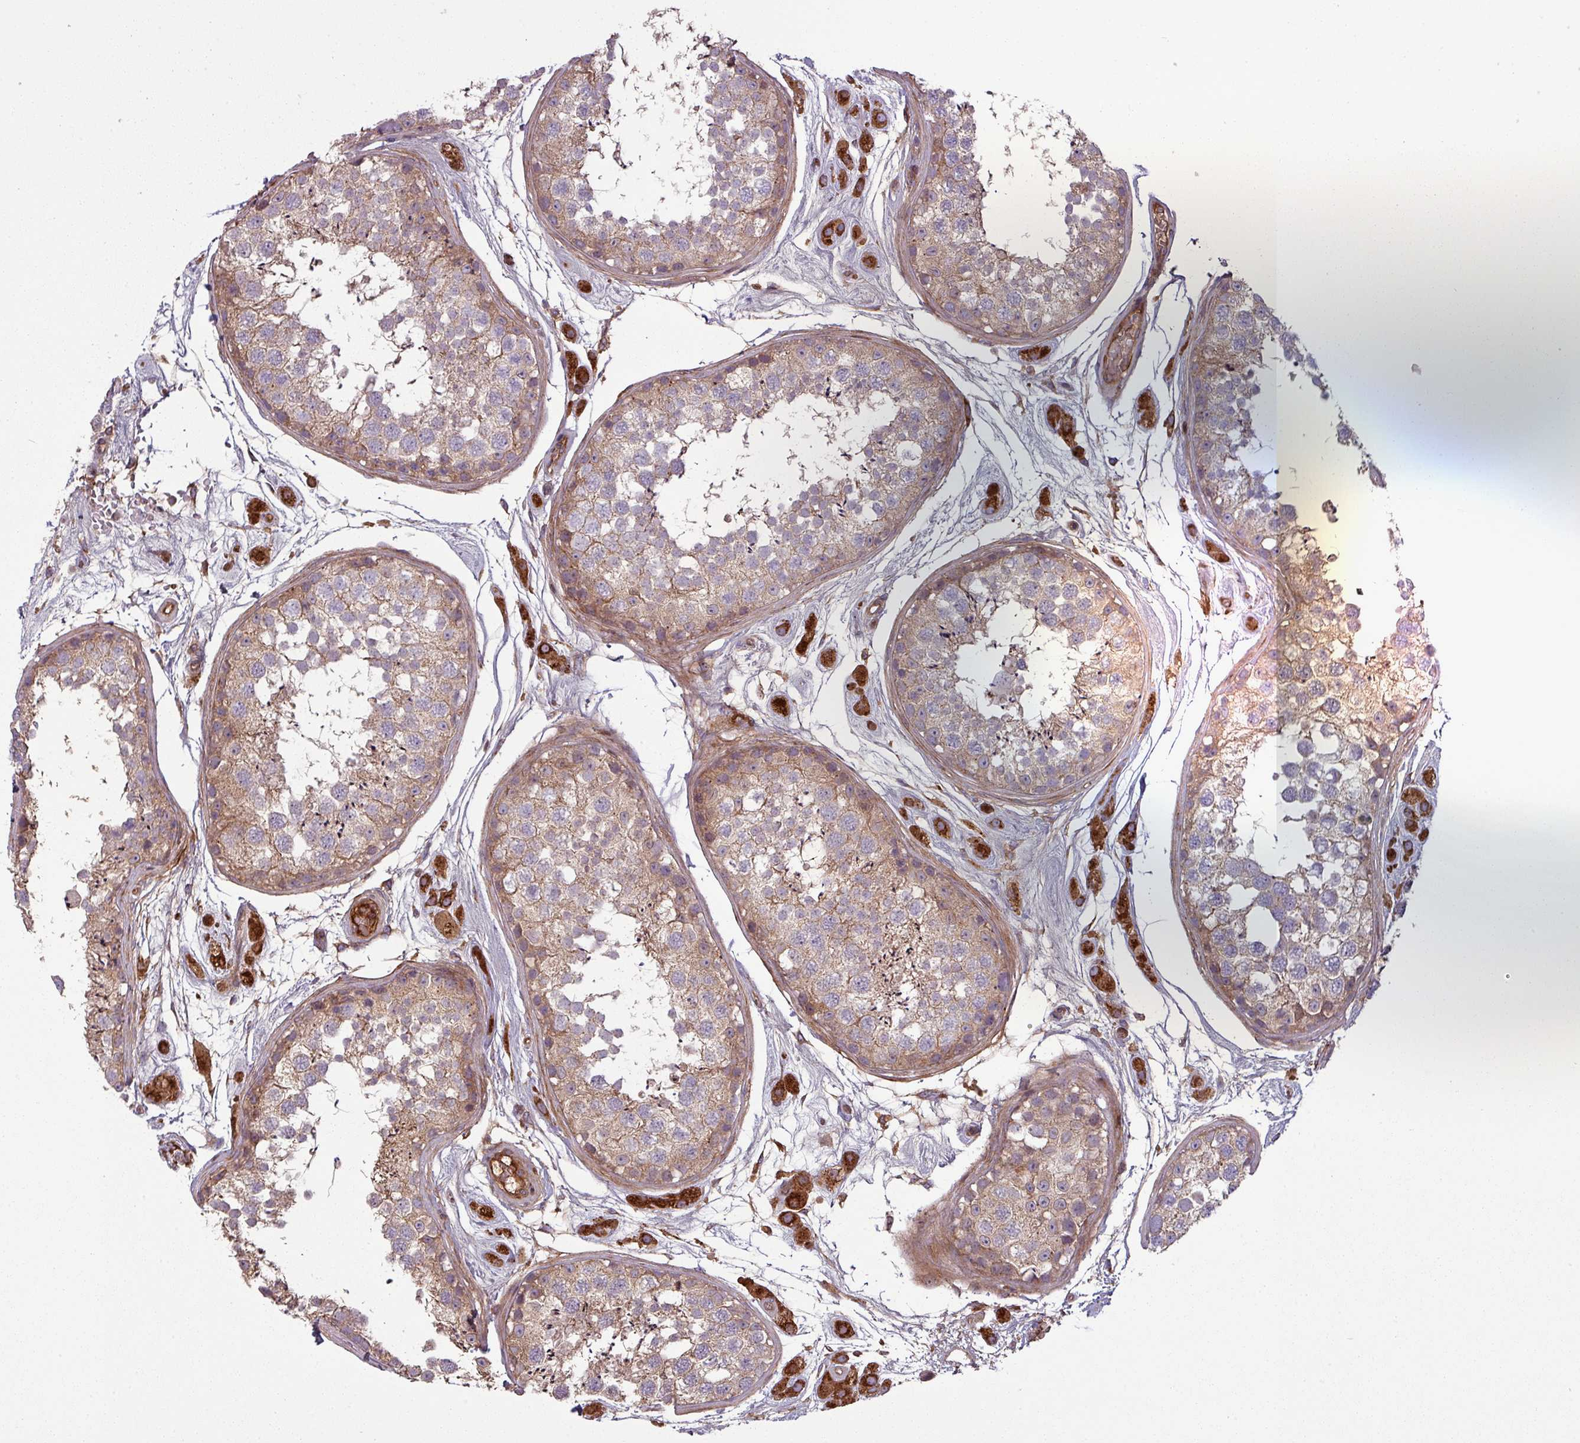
{"staining": {"intensity": "weak", "quantity": ">75%", "location": "cytoplasmic/membranous"}, "tissue": "testis", "cell_type": "Cells in seminiferous ducts", "image_type": "normal", "snomed": [{"axis": "morphology", "description": "Normal tissue, NOS"}, {"axis": "topography", "description": "Testis"}], "caption": "A high-resolution histopathology image shows immunohistochemistry staining of benign testis, which shows weak cytoplasmic/membranous positivity in about >75% of cells in seminiferous ducts.", "gene": "SNRNP25", "patient": {"sex": "male", "age": 25}}